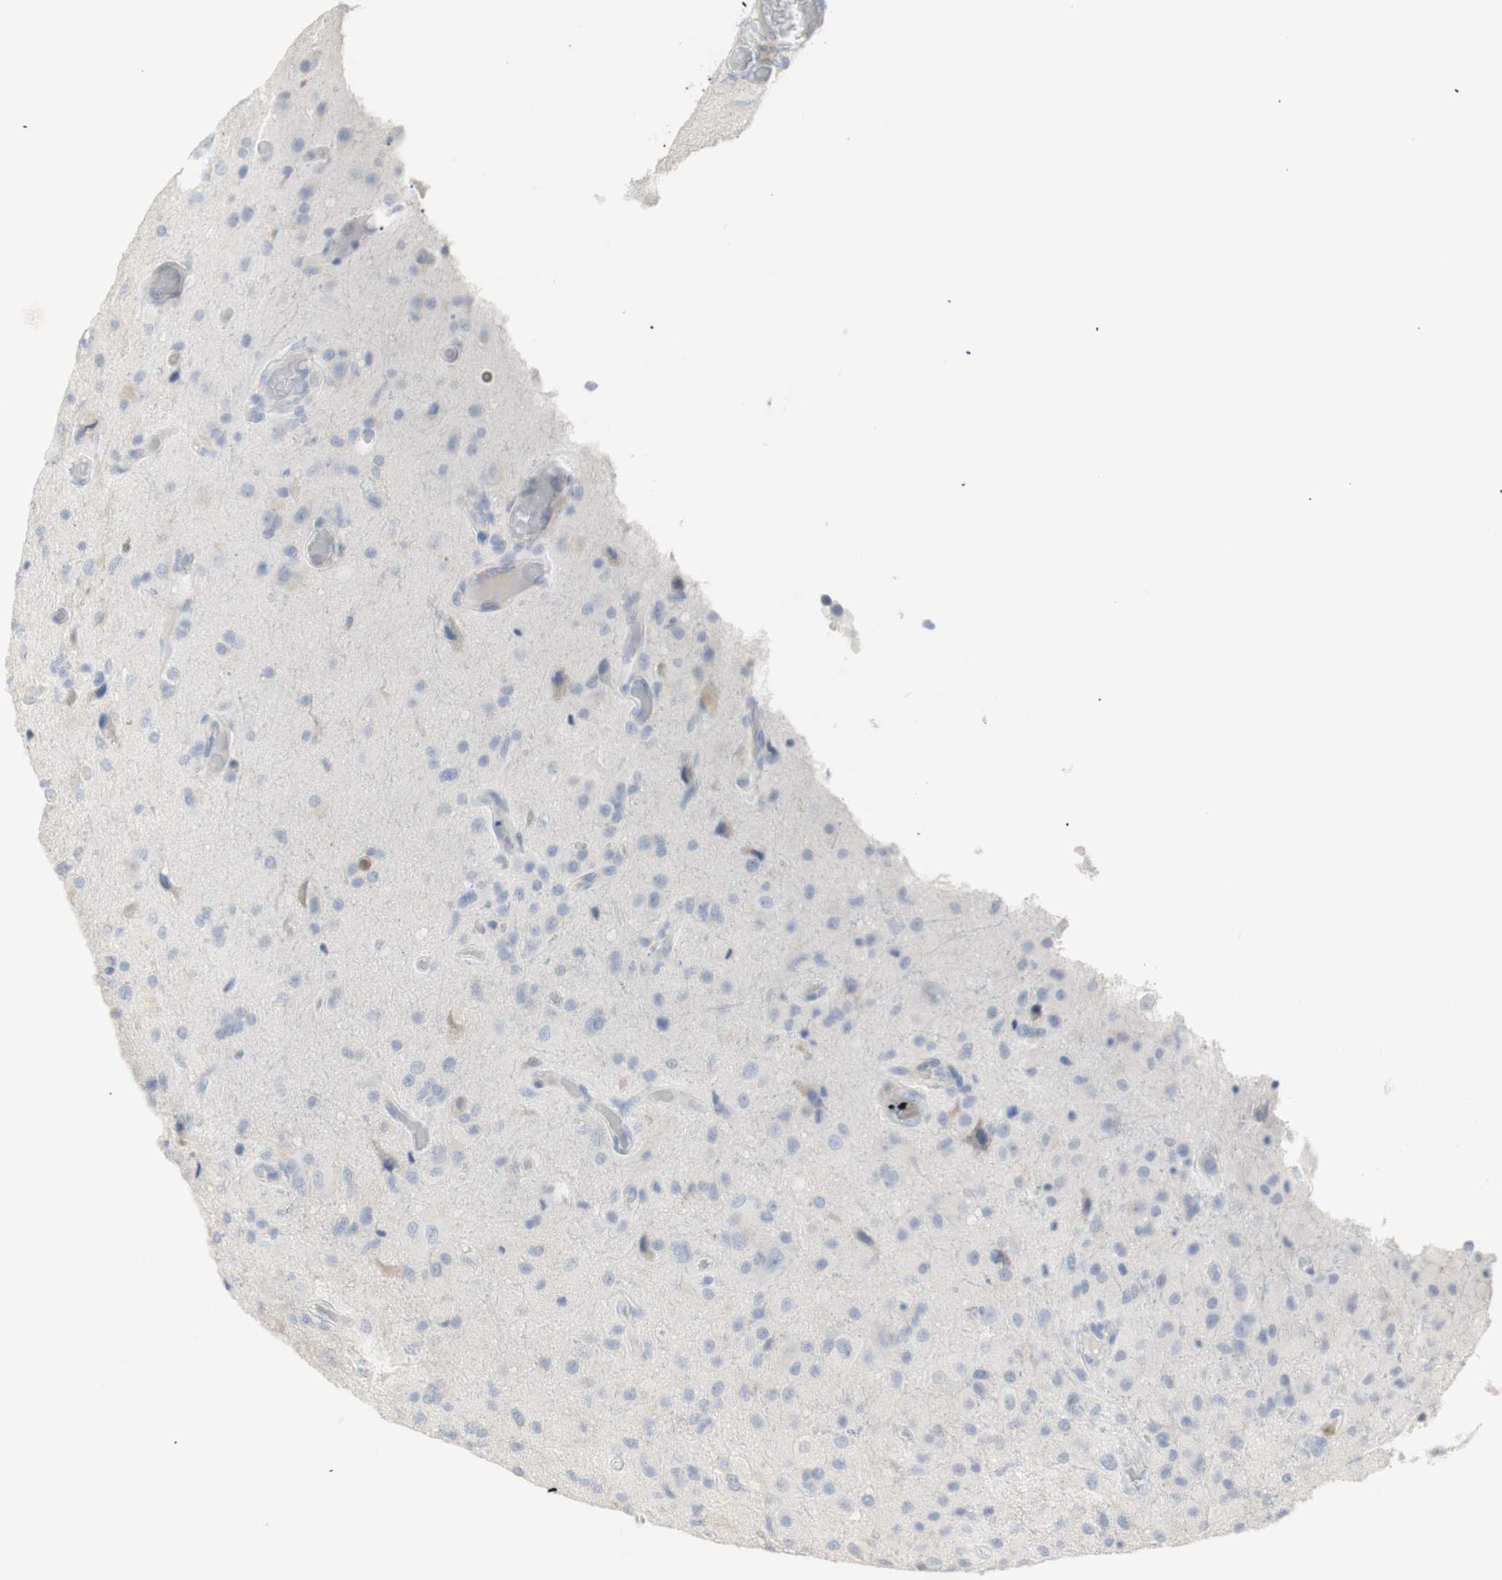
{"staining": {"intensity": "negative", "quantity": "none", "location": "none"}, "tissue": "glioma", "cell_type": "Tumor cells", "image_type": "cancer", "snomed": [{"axis": "morphology", "description": "Normal tissue, NOS"}, {"axis": "morphology", "description": "Glioma, malignant, High grade"}, {"axis": "topography", "description": "Cerebral cortex"}], "caption": "High magnification brightfield microscopy of malignant glioma (high-grade) stained with DAB (3,3'-diaminobenzidine) (brown) and counterstained with hematoxylin (blue): tumor cells show no significant staining.", "gene": "B4GALNT3", "patient": {"sex": "male", "age": 77}}